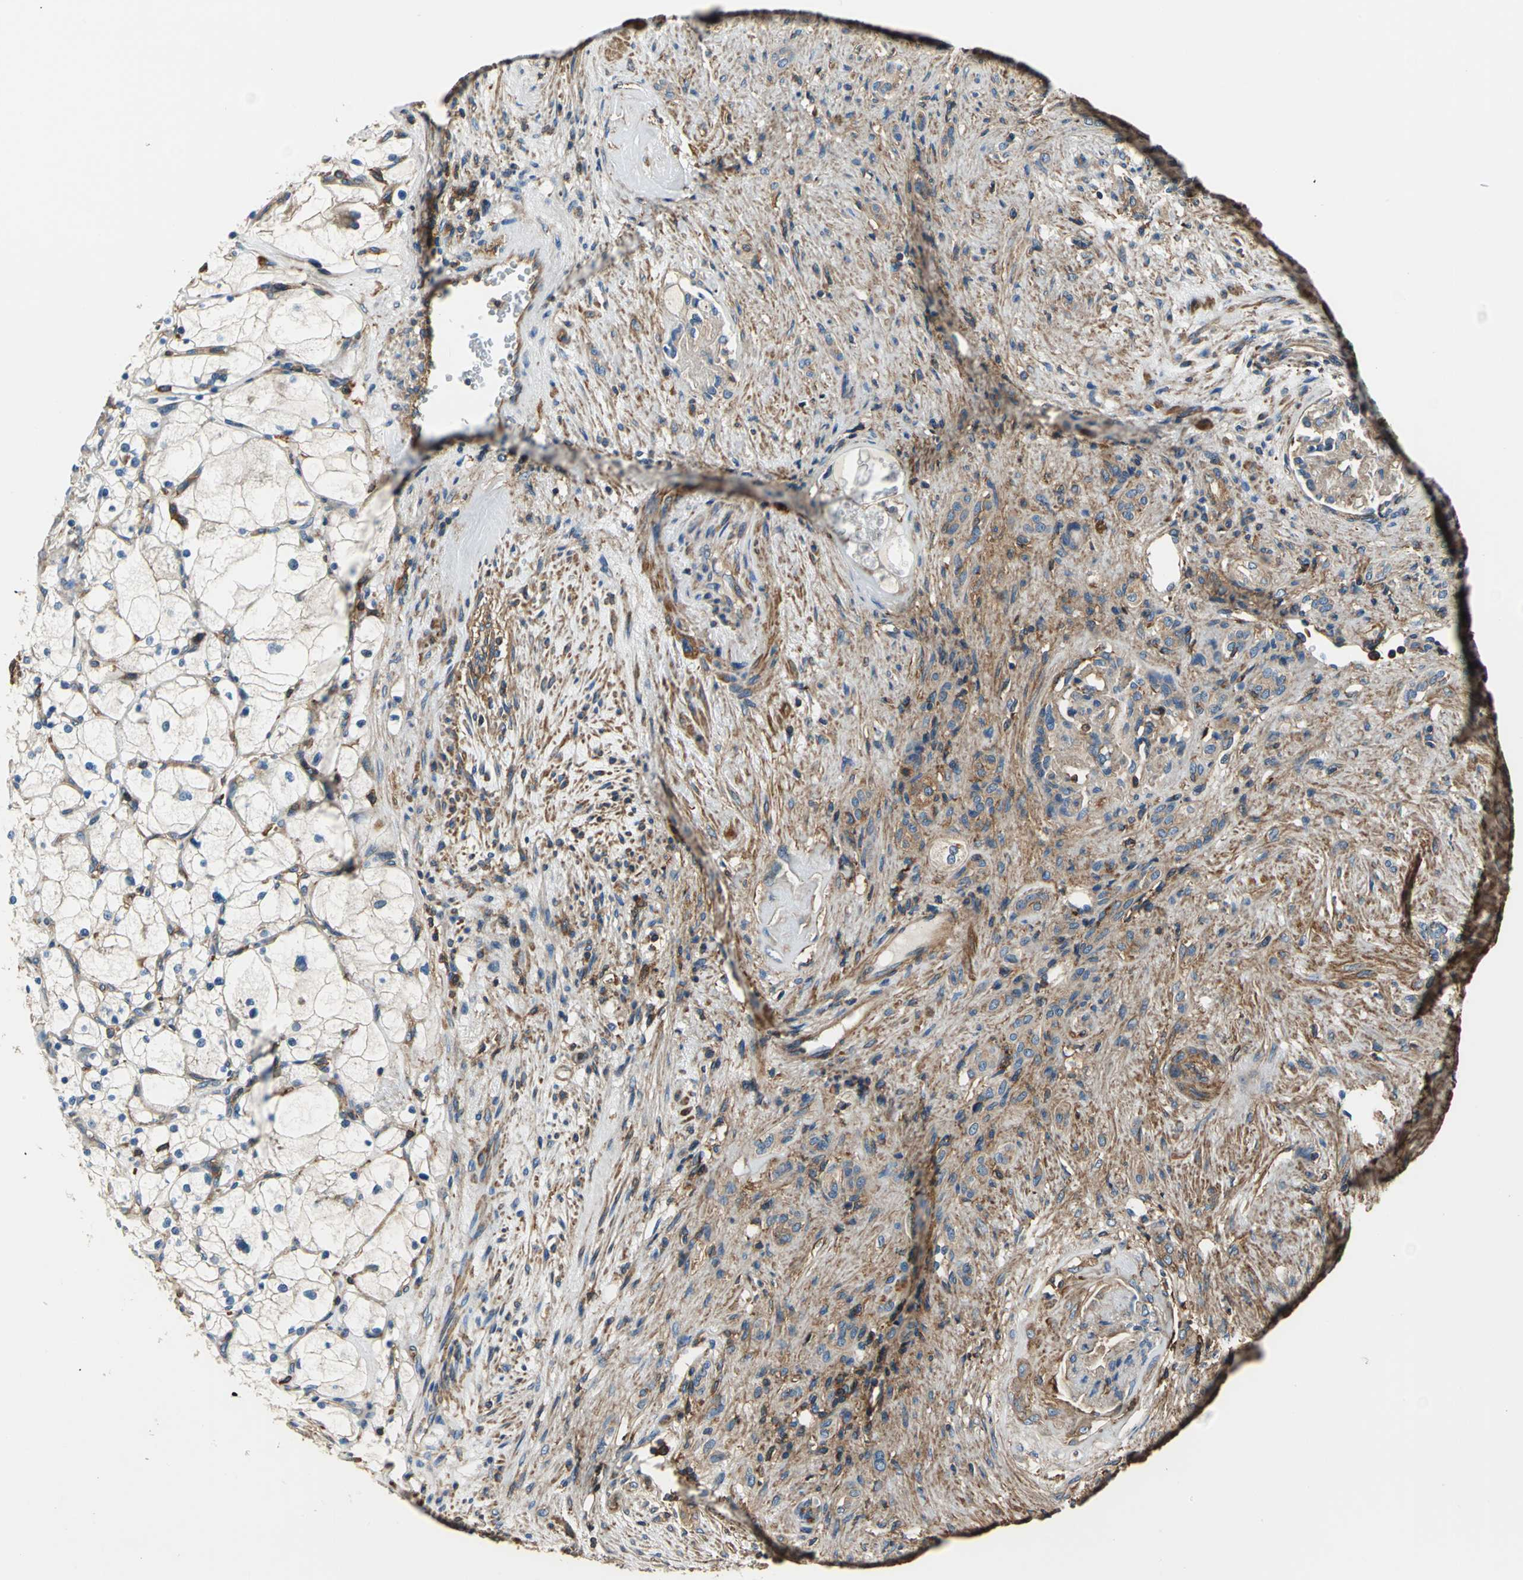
{"staining": {"intensity": "negative", "quantity": "none", "location": "none"}, "tissue": "renal cancer", "cell_type": "Tumor cells", "image_type": "cancer", "snomed": [{"axis": "morphology", "description": "Adenocarcinoma, NOS"}, {"axis": "topography", "description": "Kidney"}], "caption": "IHC of human adenocarcinoma (renal) shows no positivity in tumor cells. (Brightfield microscopy of DAB immunohistochemistry (IHC) at high magnification).", "gene": "DDX3Y", "patient": {"sex": "female", "age": 83}}